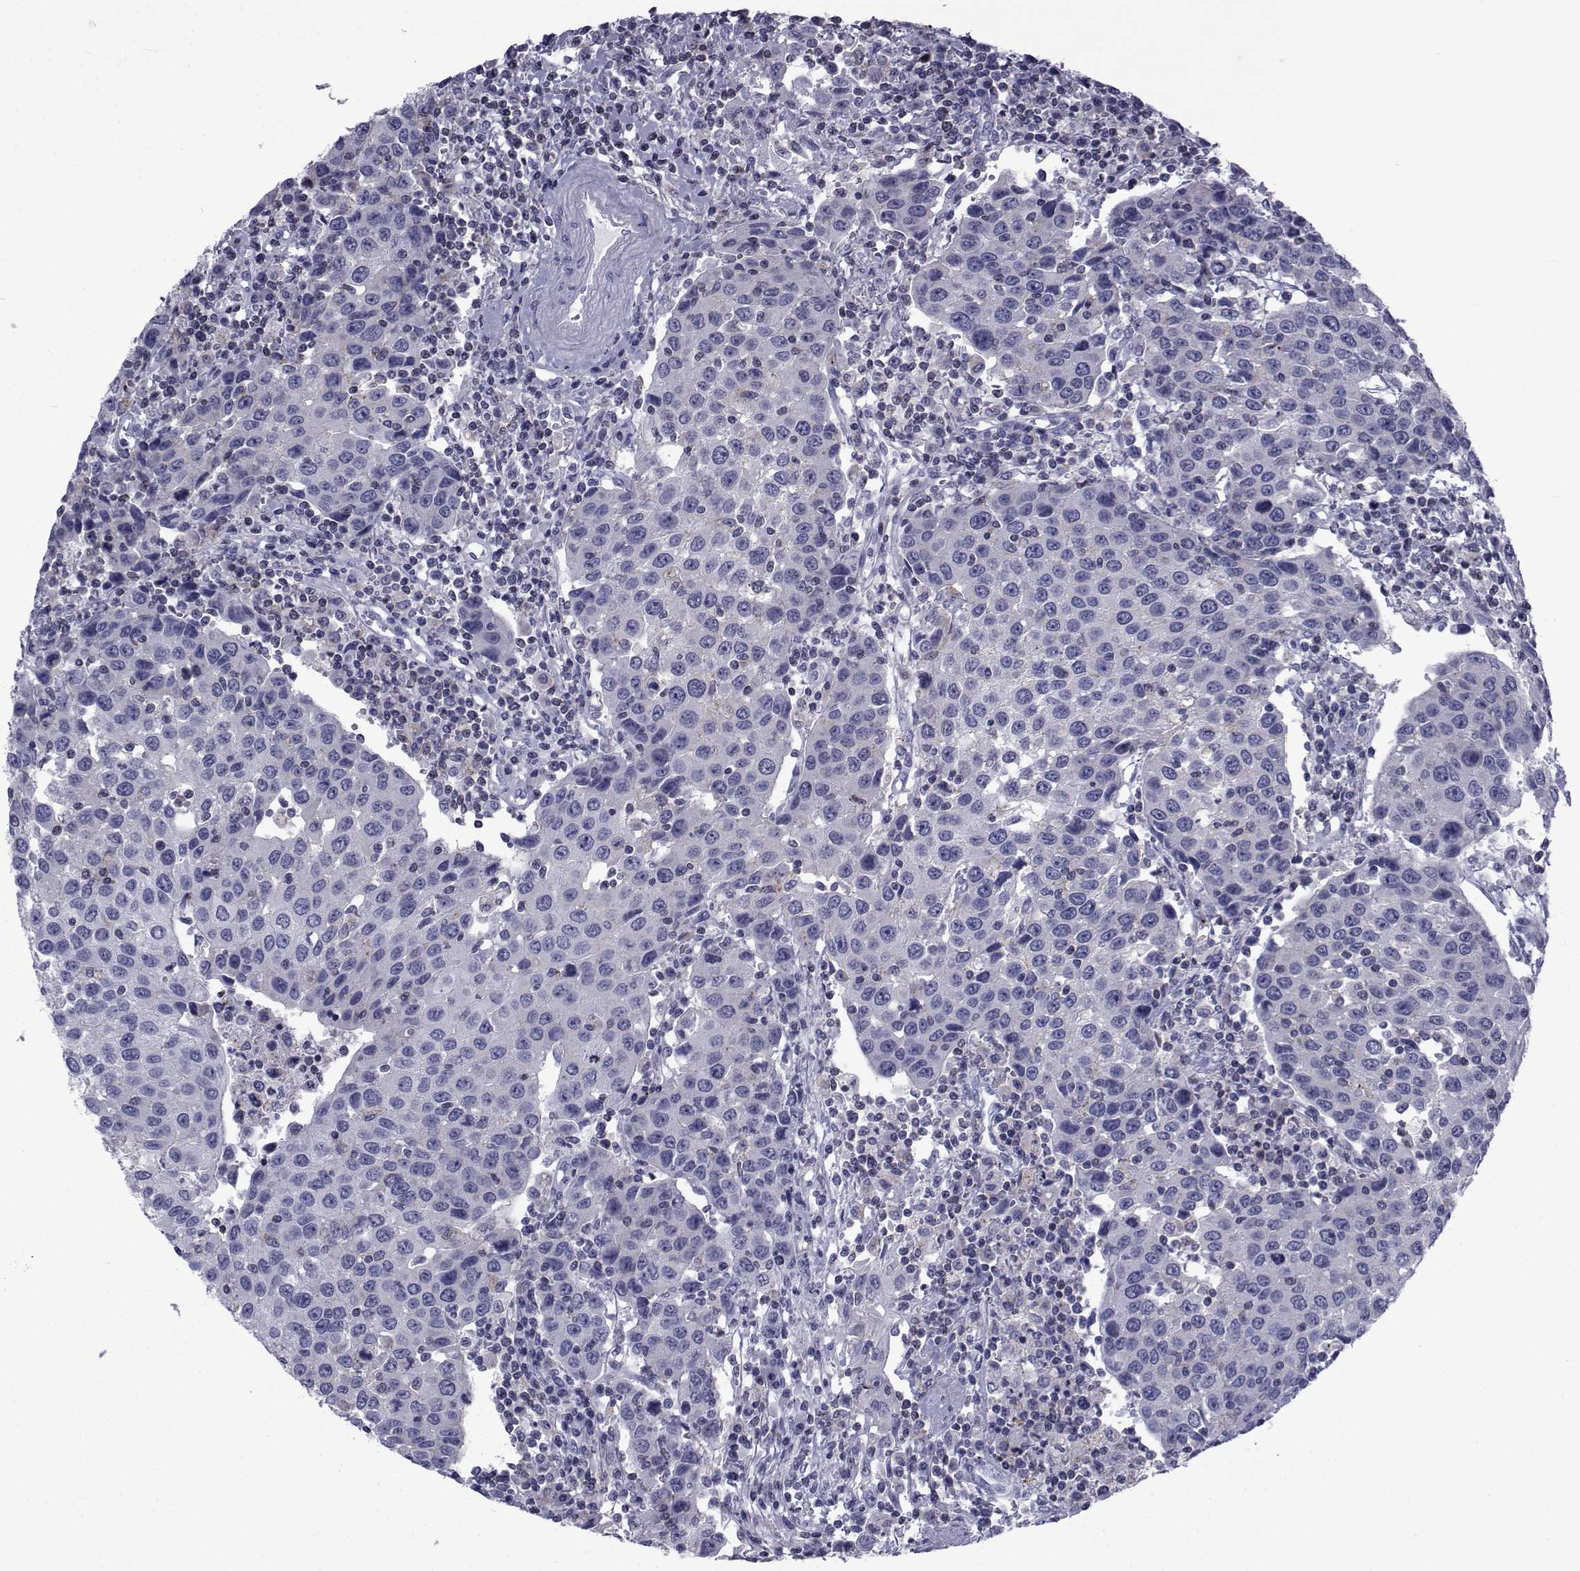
{"staining": {"intensity": "negative", "quantity": "none", "location": "none"}, "tissue": "urothelial cancer", "cell_type": "Tumor cells", "image_type": "cancer", "snomed": [{"axis": "morphology", "description": "Urothelial carcinoma, High grade"}, {"axis": "topography", "description": "Urinary bladder"}], "caption": "Immunohistochemistry (IHC) of urothelial carcinoma (high-grade) exhibits no positivity in tumor cells. The staining is performed using DAB brown chromogen with nuclei counter-stained in using hematoxylin.", "gene": "PDE6H", "patient": {"sex": "female", "age": 85}}